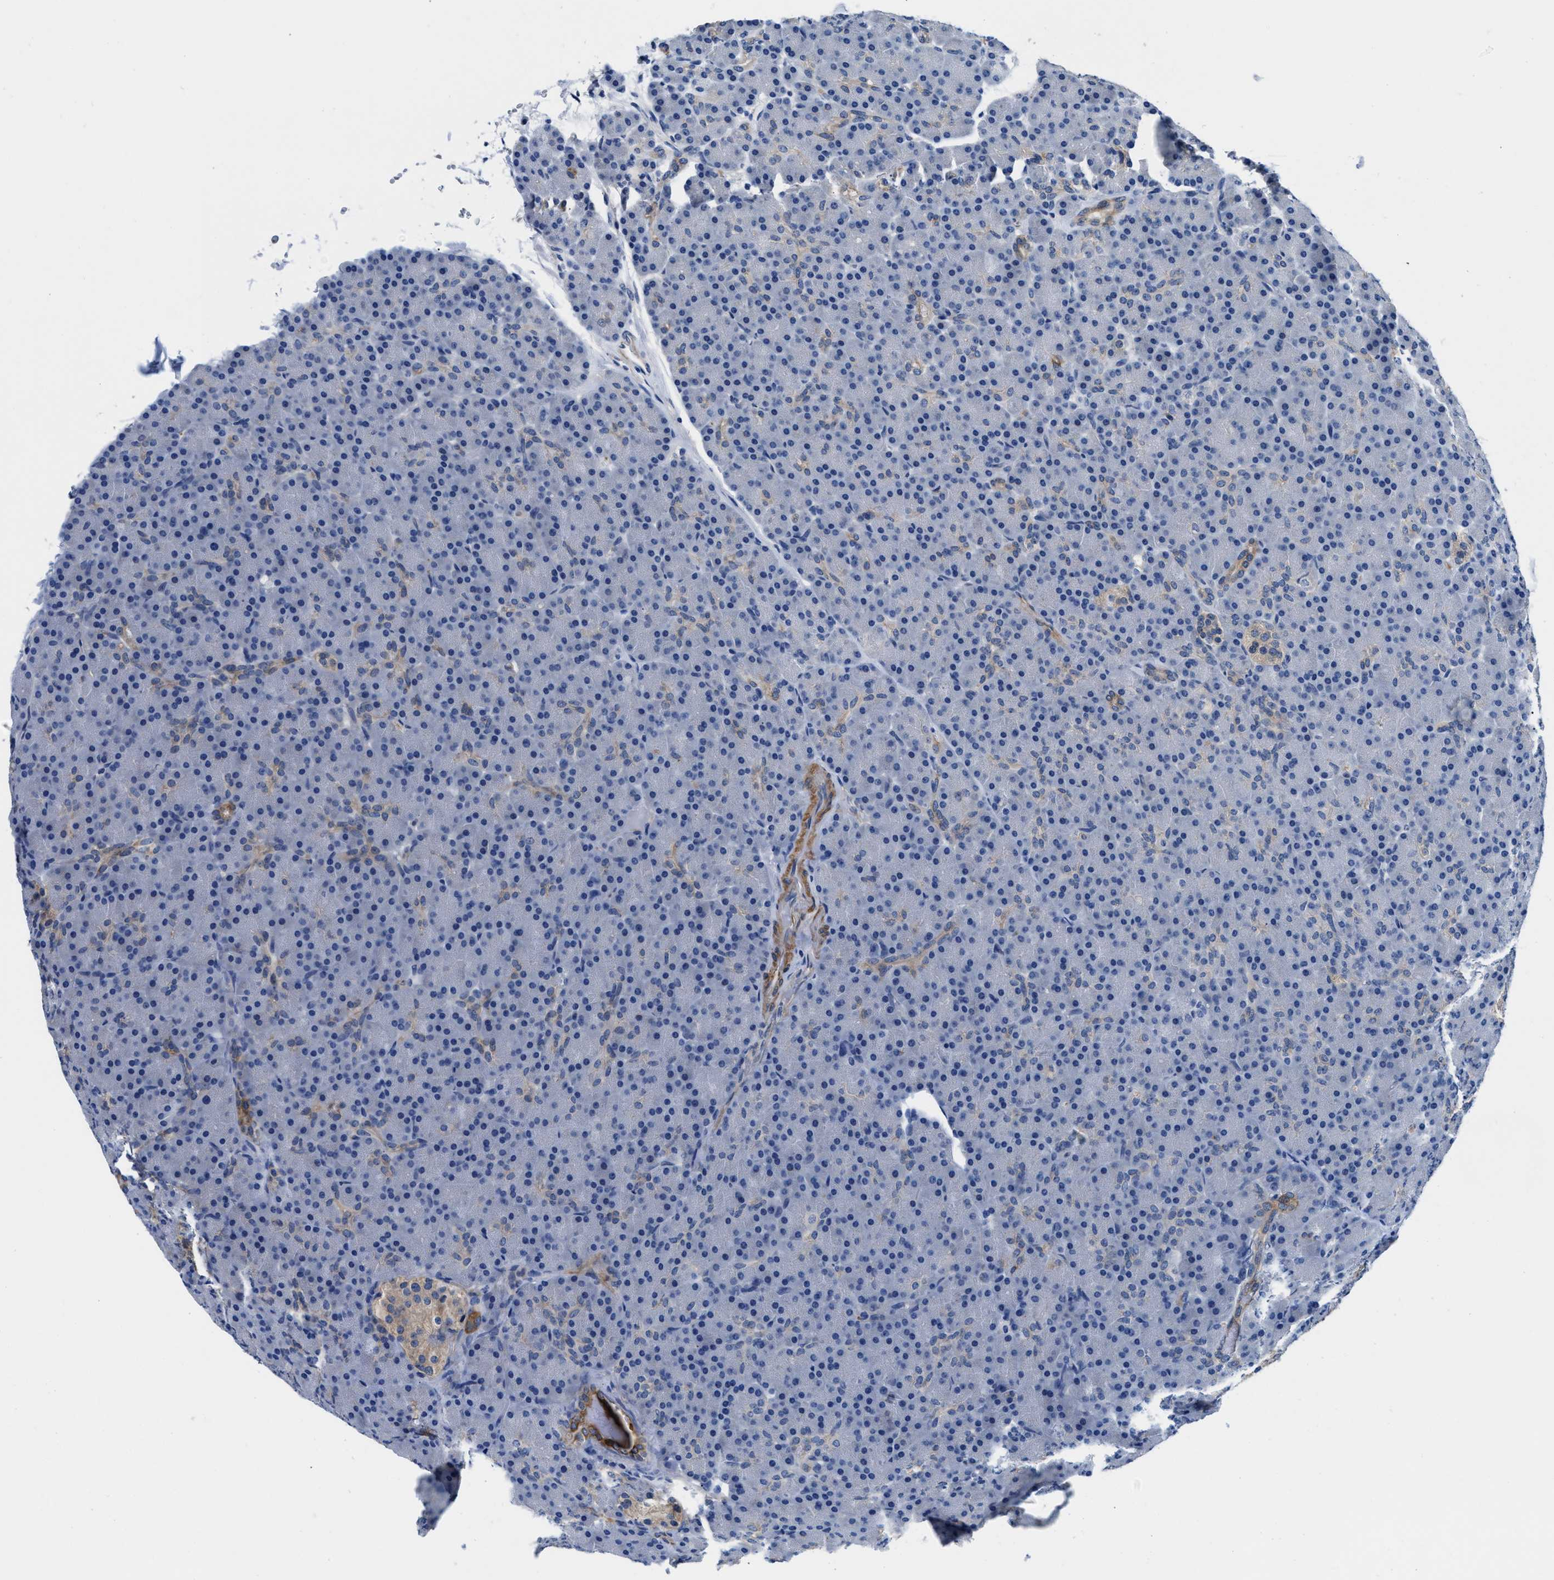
{"staining": {"intensity": "negative", "quantity": "none", "location": "none"}, "tissue": "pancreas", "cell_type": "Exocrine glandular cells", "image_type": "normal", "snomed": [{"axis": "morphology", "description": "Normal tissue, NOS"}, {"axis": "topography", "description": "Pancreas"}], "caption": "Pancreas stained for a protein using IHC reveals no staining exocrine glandular cells.", "gene": "PARG", "patient": {"sex": "female", "age": 43}}